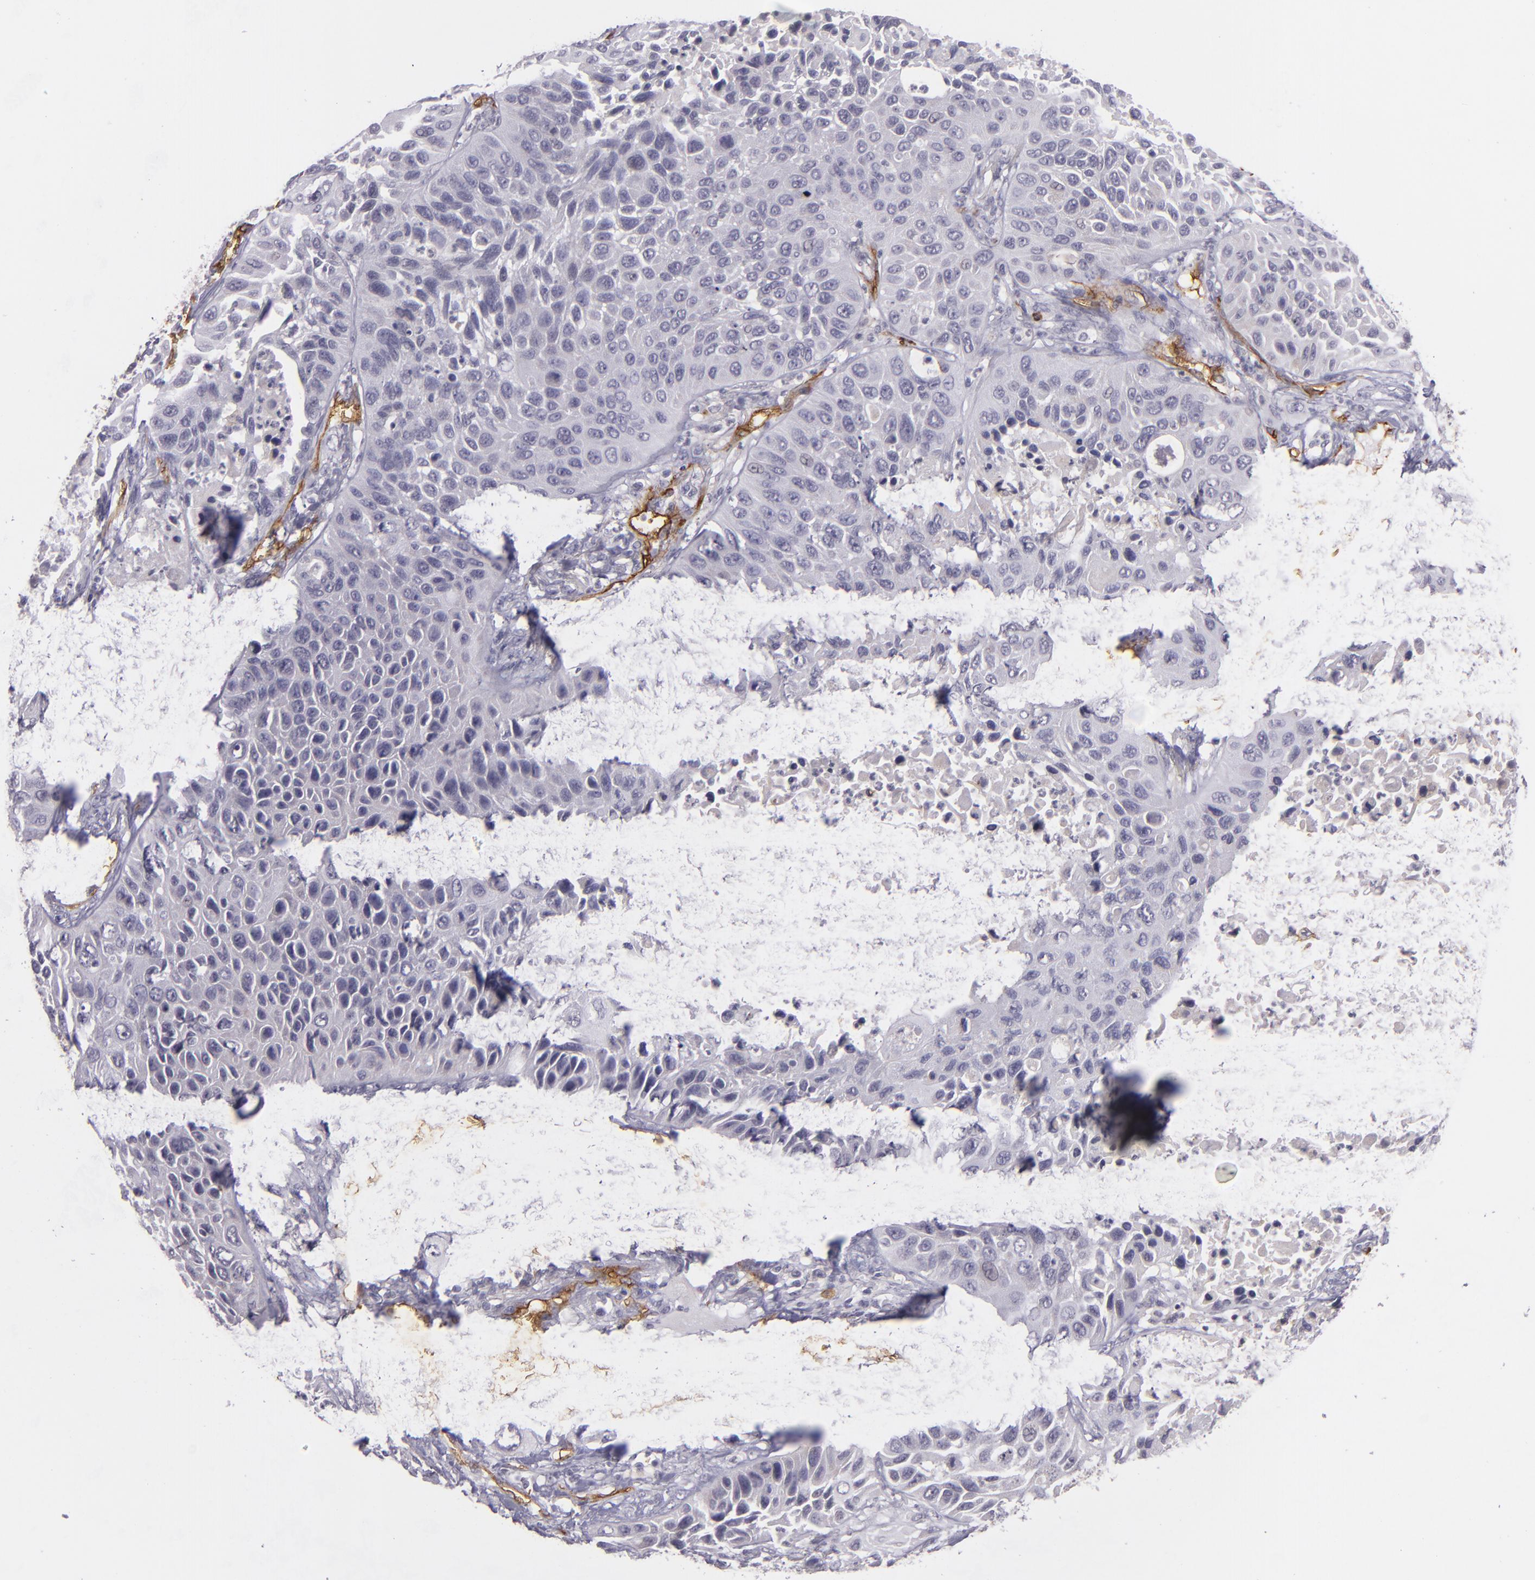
{"staining": {"intensity": "negative", "quantity": "none", "location": "none"}, "tissue": "lung cancer", "cell_type": "Tumor cells", "image_type": "cancer", "snomed": [{"axis": "morphology", "description": "Squamous cell carcinoma, NOS"}, {"axis": "topography", "description": "Lung"}], "caption": "Lung squamous cell carcinoma stained for a protein using immunohistochemistry (IHC) displays no expression tumor cells.", "gene": "ACE", "patient": {"sex": "female", "age": 76}}